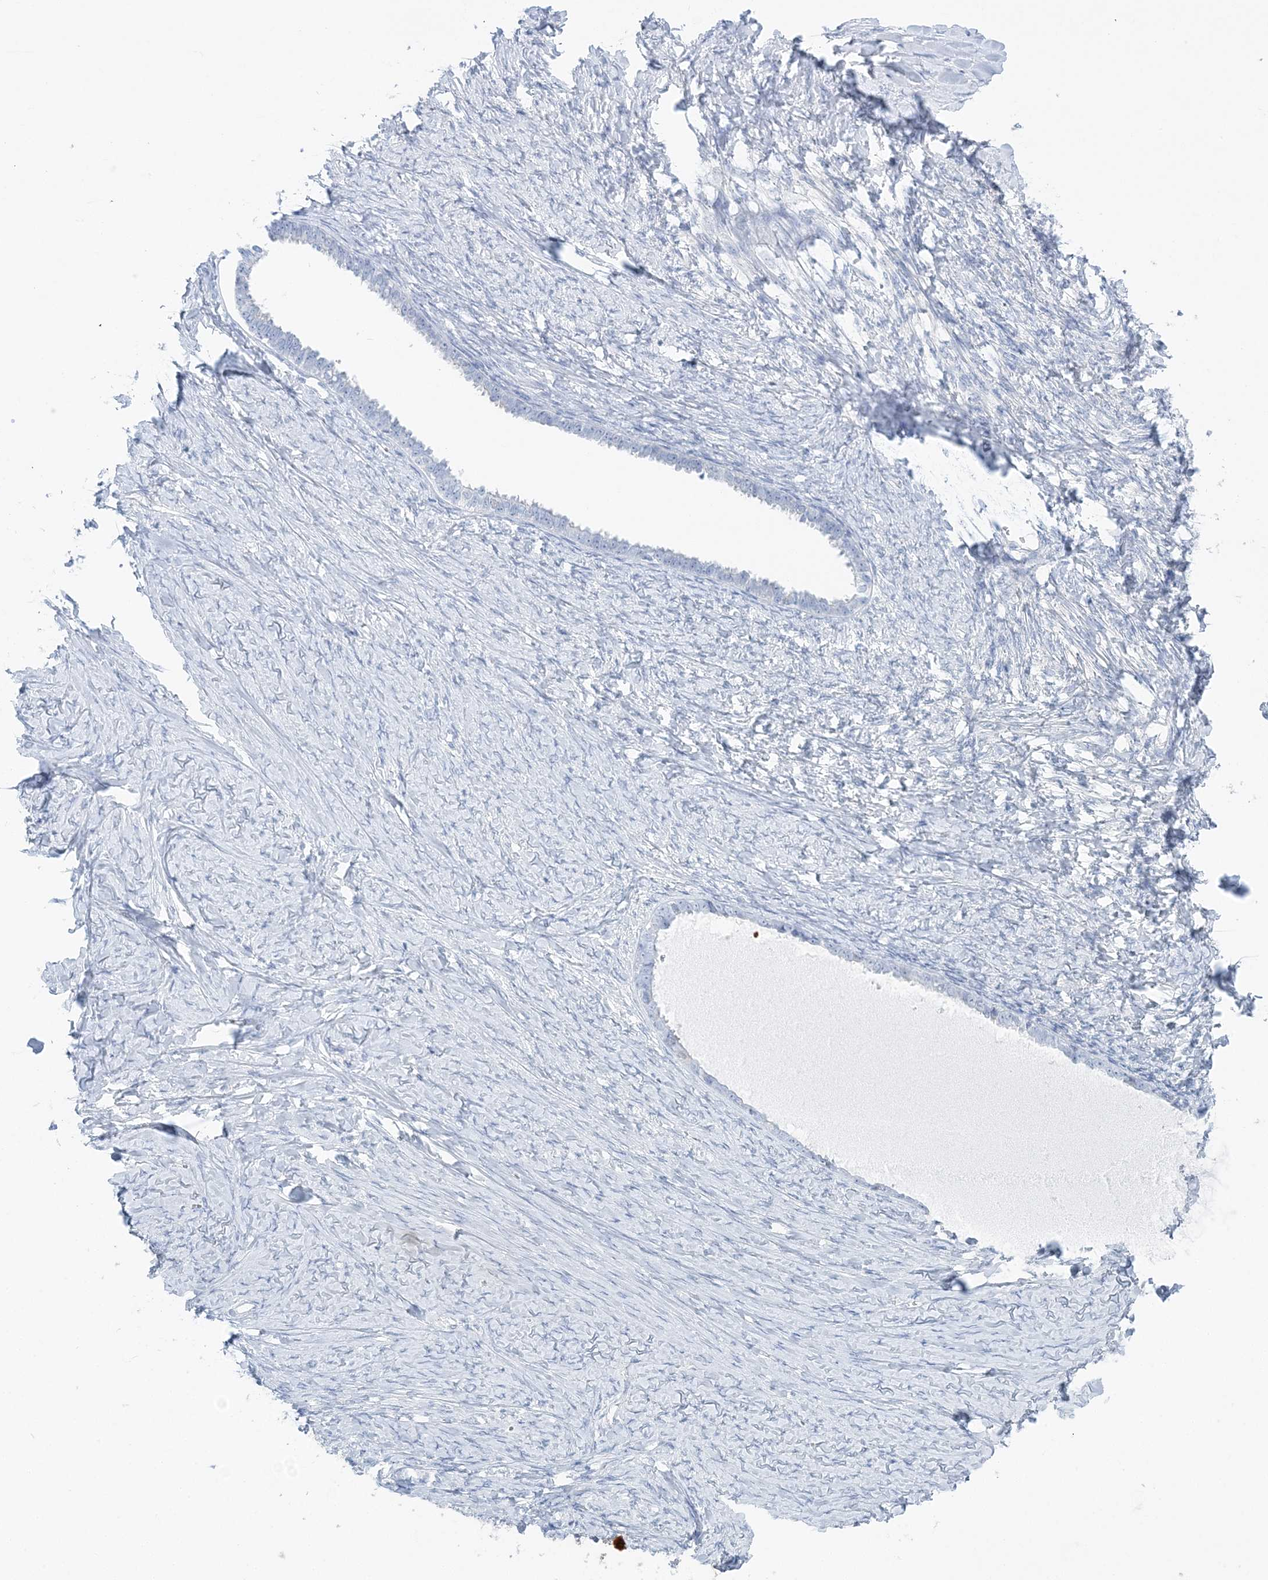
{"staining": {"intensity": "negative", "quantity": "none", "location": "none"}, "tissue": "ovarian cancer", "cell_type": "Tumor cells", "image_type": "cancer", "snomed": [{"axis": "morphology", "description": "Cystadenocarcinoma, serous, NOS"}, {"axis": "topography", "description": "Ovary"}], "caption": "There is no significant expression in tumor cells of ovarian cancer.", "gene": "HMGCS1", "patient": {"sex": "female", "age": 79}}